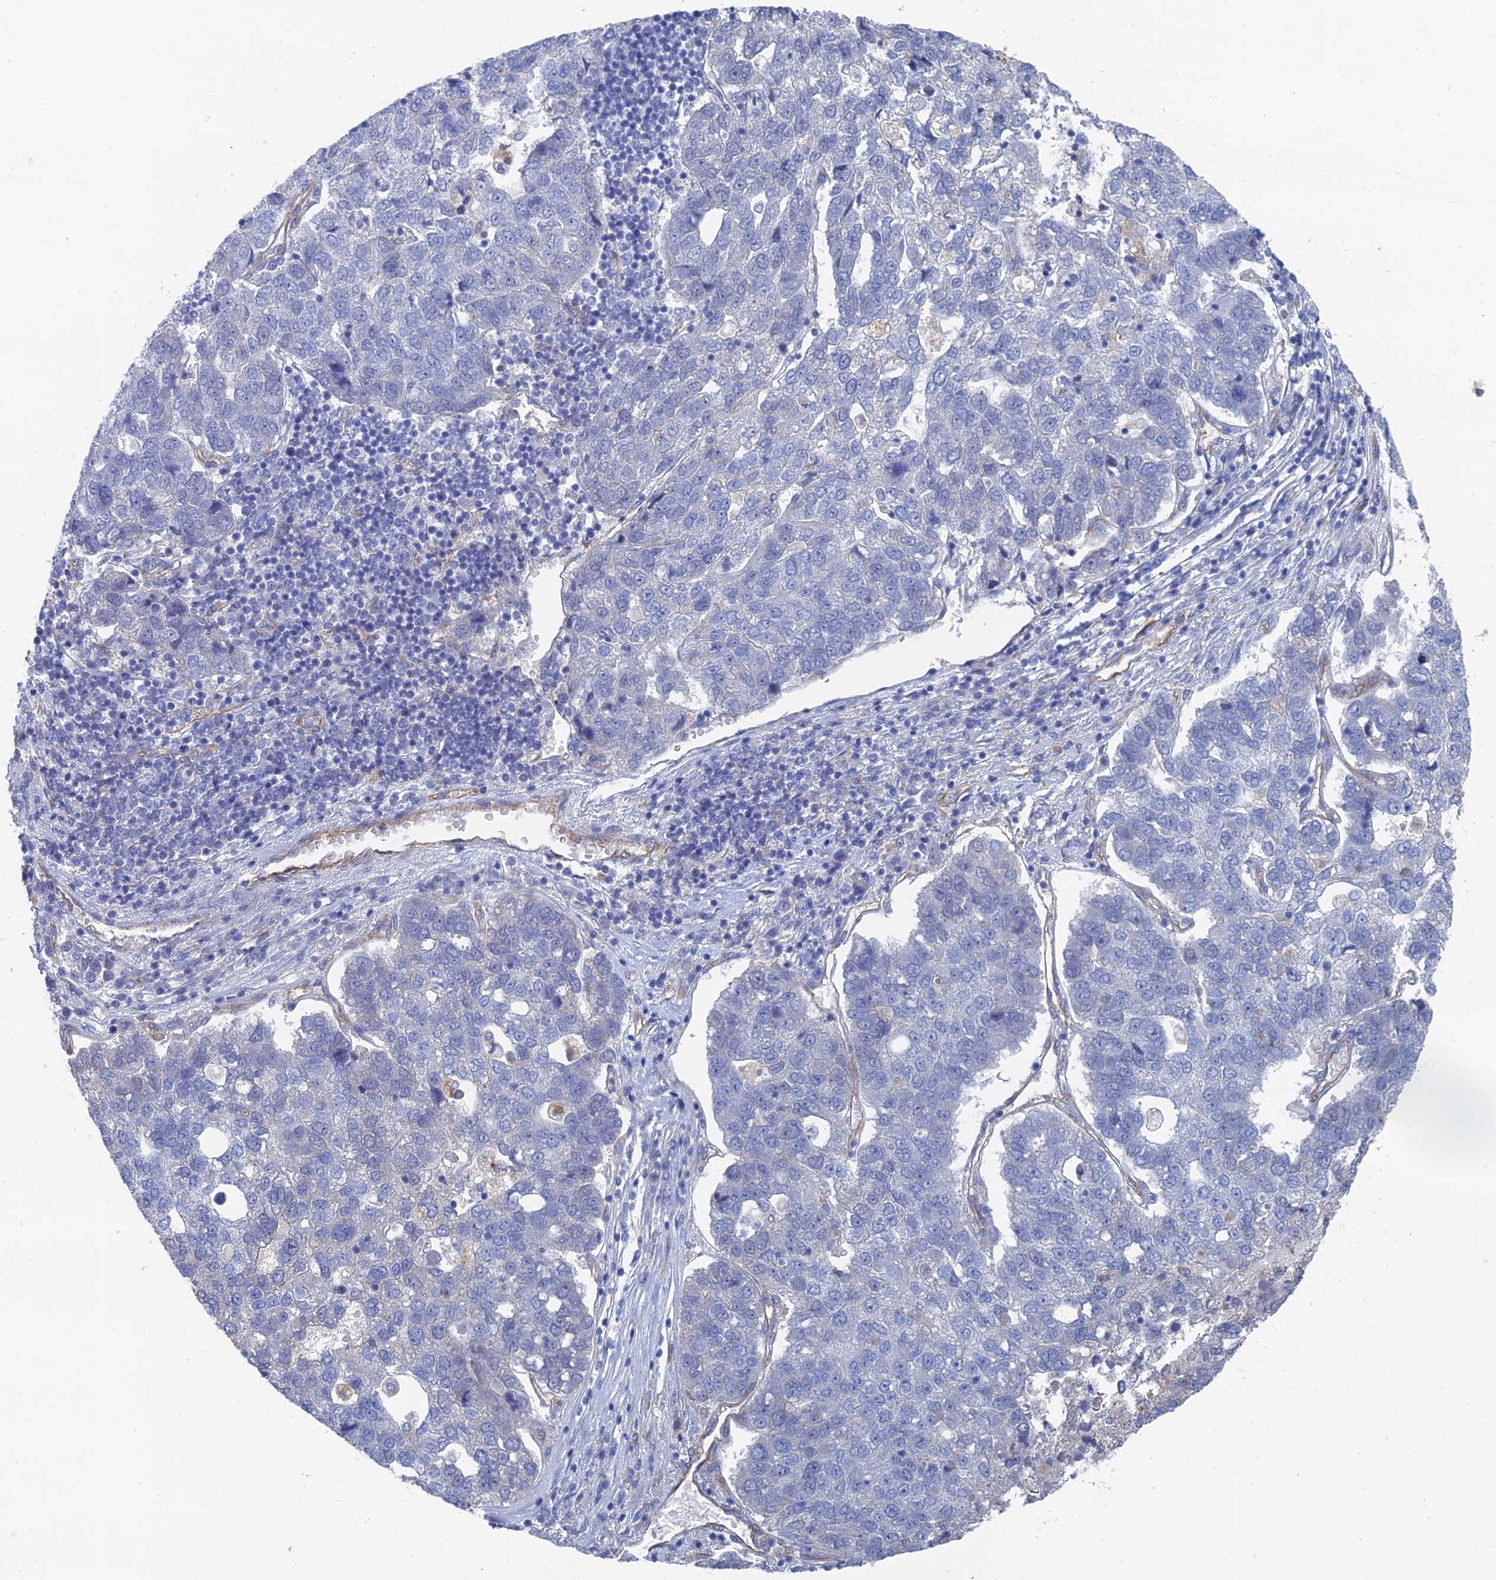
{"staining": {"intensity": "negative", "quantity": "none", "location": "none"}, "tissue": "pancreatic cancer", "cell_type": "Tumor cells", "image_type": "cancer", "snomed": [{"axis": "morphology", "description": "Adenocarcinoma, NOS"}, {"axis": "topography", "description": "Pancreas"}], "caption": "The image demonstrates no staining of tumor cells in pancreatic cancer.", "gene": "ARAP3", "patient": {"sex": "female", "age": 61}}